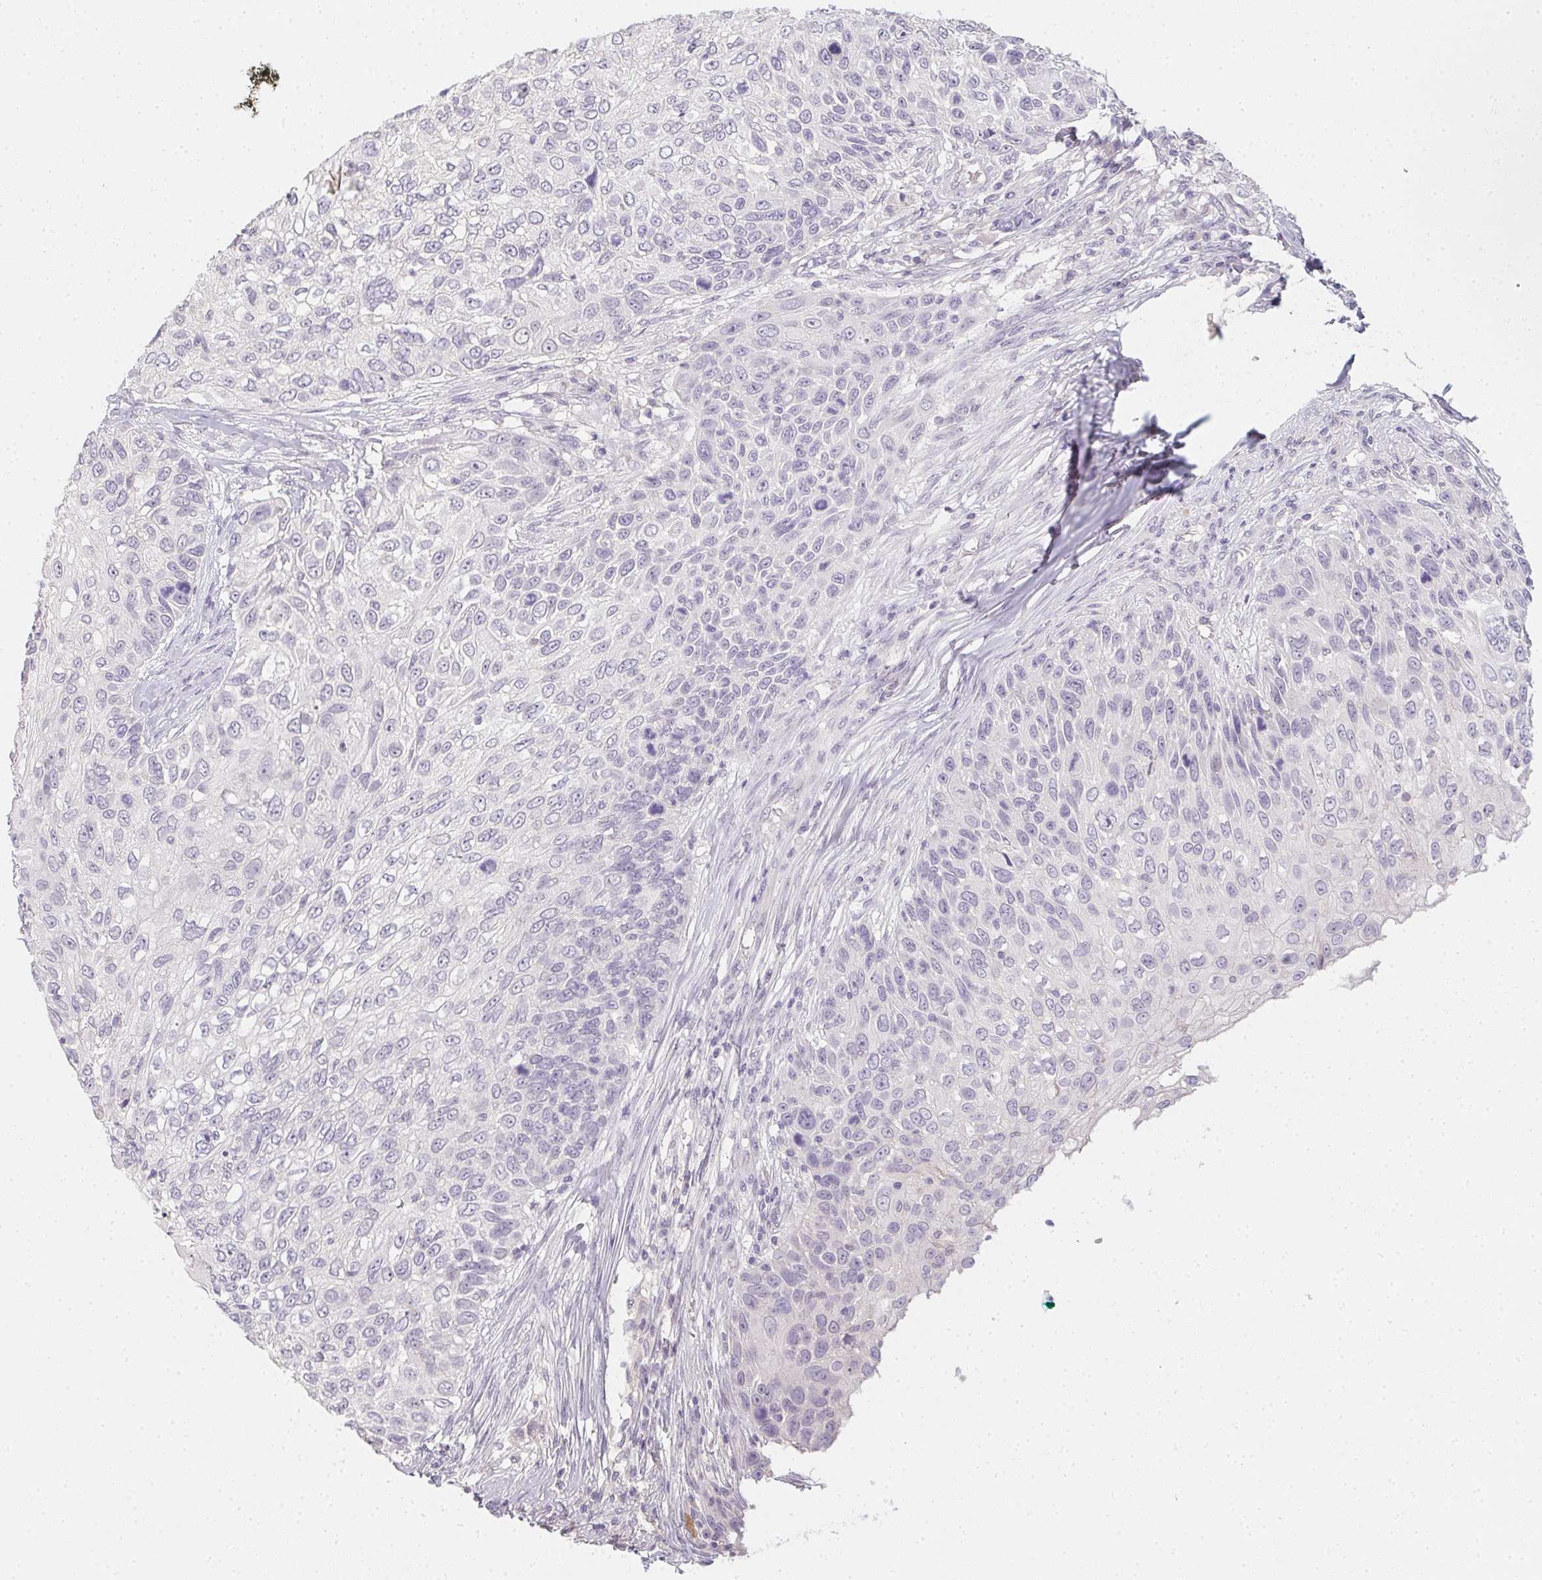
{"staining": {"intensity": "negative", "quantity": "none", "location": "none"}, "tissue": "skin cancer", "cell_type": "Tumor cells", "image_type": "cancer", "snomed": [{"axis": "morphology", "description": "Squamous cell carcinoma, NOS"}, {"axis": "topography", "description": "Skin"}], "caption": "The immunohistochemistry photomicrograph has no significant positivity in tumor cells of skin cancer tissue. (DAB immunohistochemistry with hematoxylin counter stain).", "gene": "ZBBX", "patient": {"sex": "male", "age": 92}}